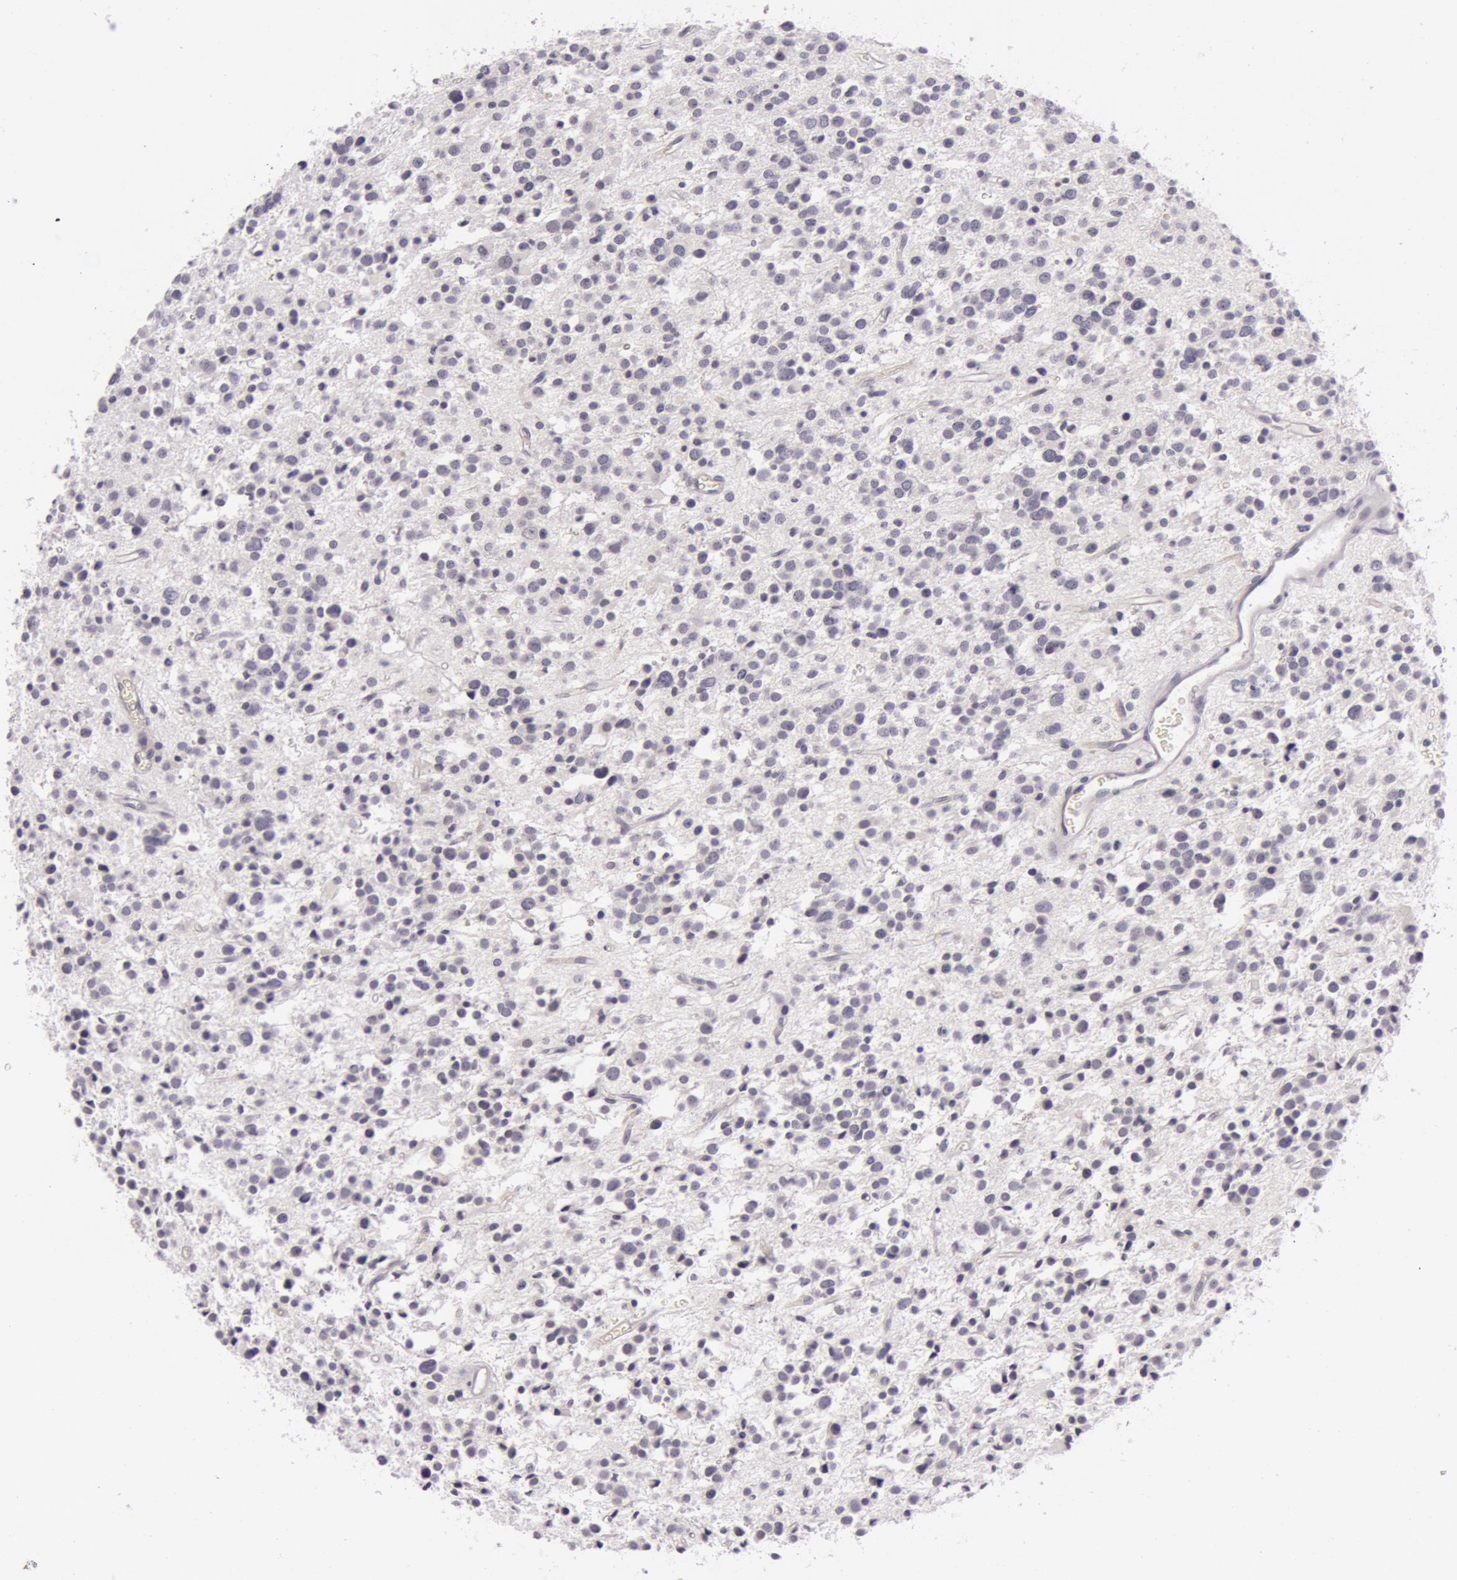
{"staining": {"intensity": "negative", "quantity": "none", "location": "none"}, "tissue": "glioma", "cell_type": "Tumor cells", "image_type": "cancer", "snomed": [{"axis": "morphology", "description": "Glioma, malignant, Low grade"}, {"axis": "topography", "description": "Brain"}], "caption": "There is no significant staining in tumor cells of glioma.", "gene": "RBMY1F", "patient": {"sex": "female", "age": 36}}